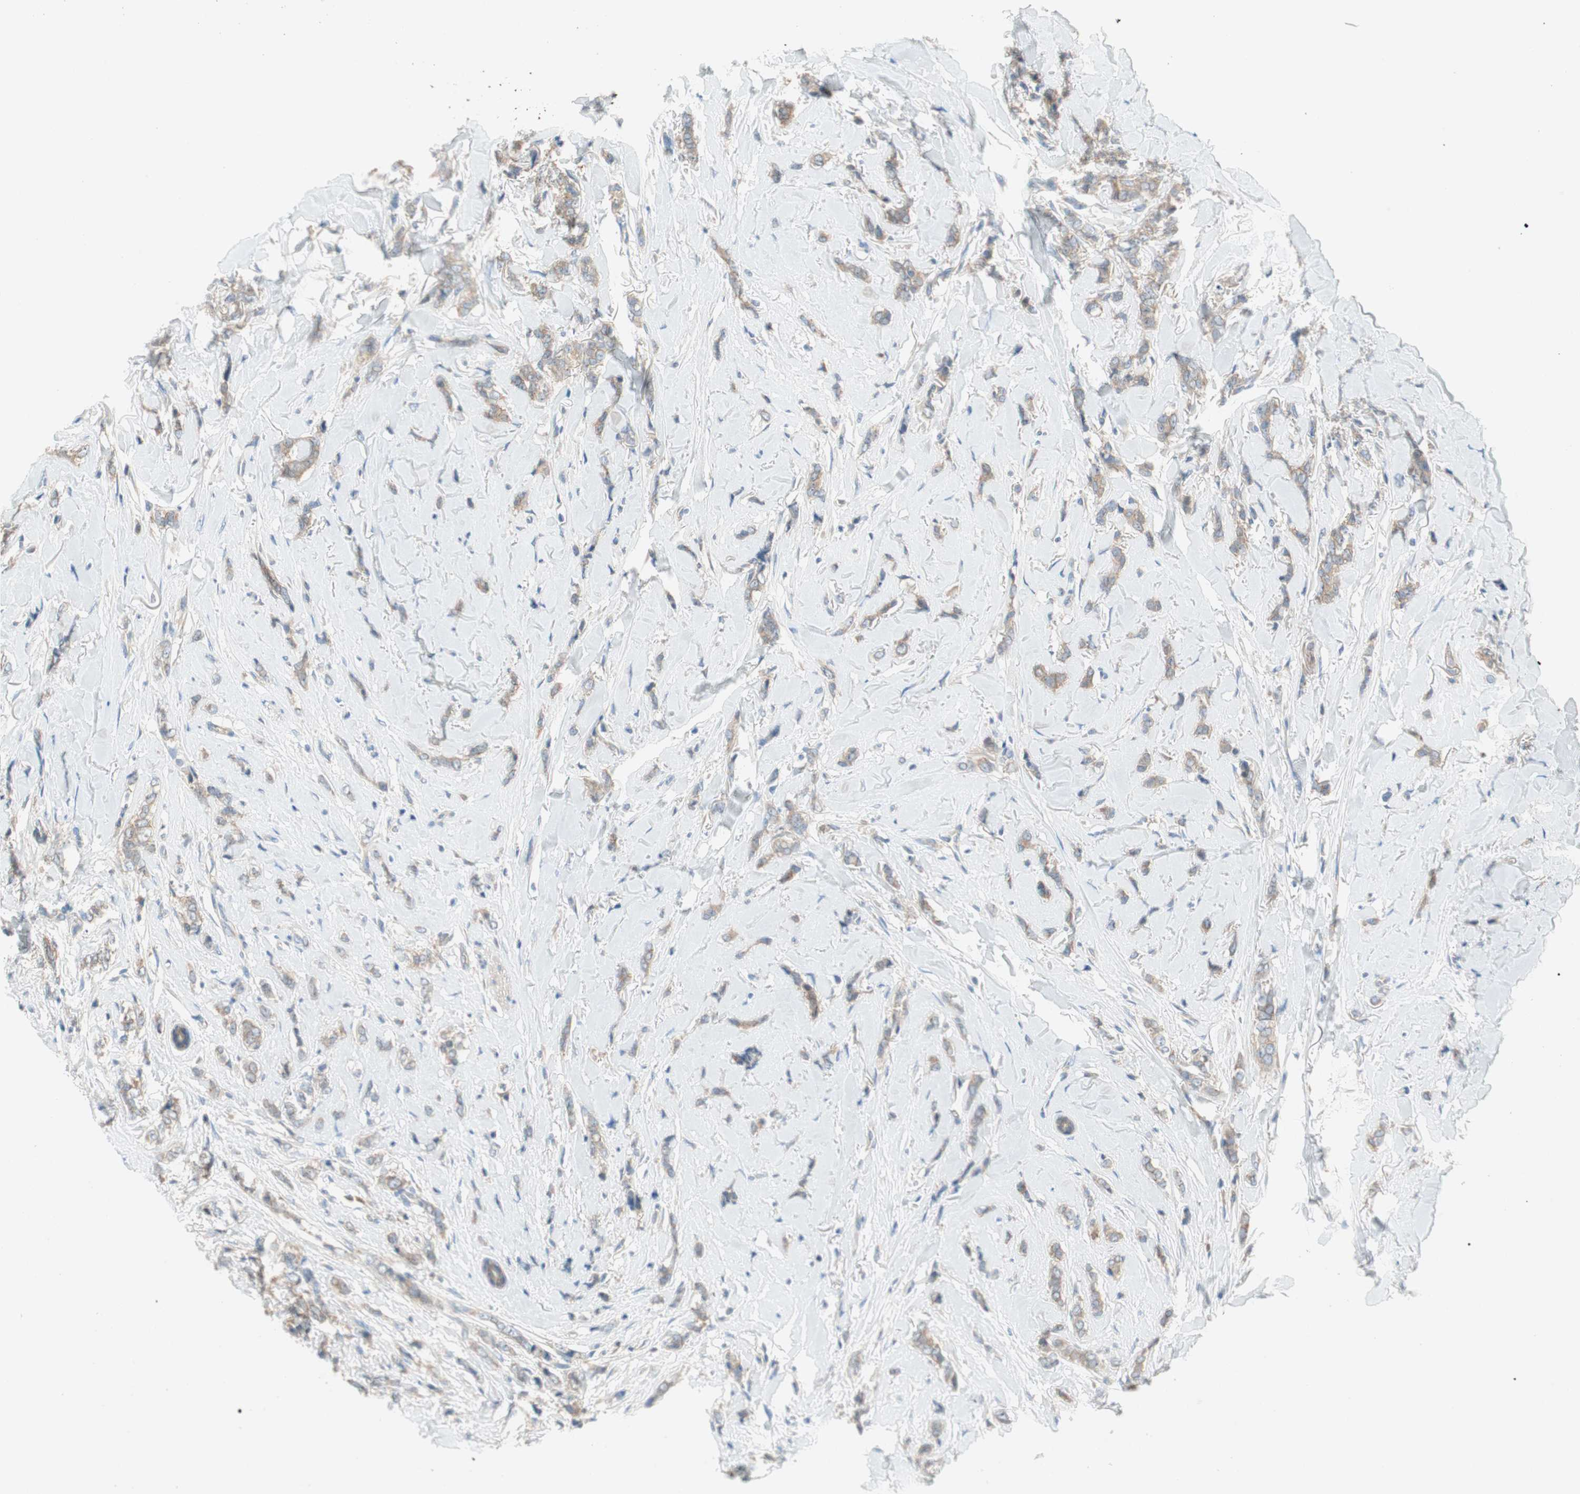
{"staining": {"intensity": "weak", "quantity": ">75%", "location": "cytoplasmic/membranous"}, "tissue": "breast cancer", "cell_type": "Tumor cells", "image_type": "cancer", "snomed": [{"axis": "morphology", "description": "Lobular carcinoma"}, {"axis": "topography", "description": "Skin"}, {"axis": "topography", "description": "Breast"}], "caption": "High-power microscopy captured an immunohistochemistry histopathology image of lobular carcinoma (breast), revealing weak cytoplasmic/membranous expression in approximately >75% of tumor cells.", "gene": "GLUL", "patient": {"sex": "female", "age": 46}}